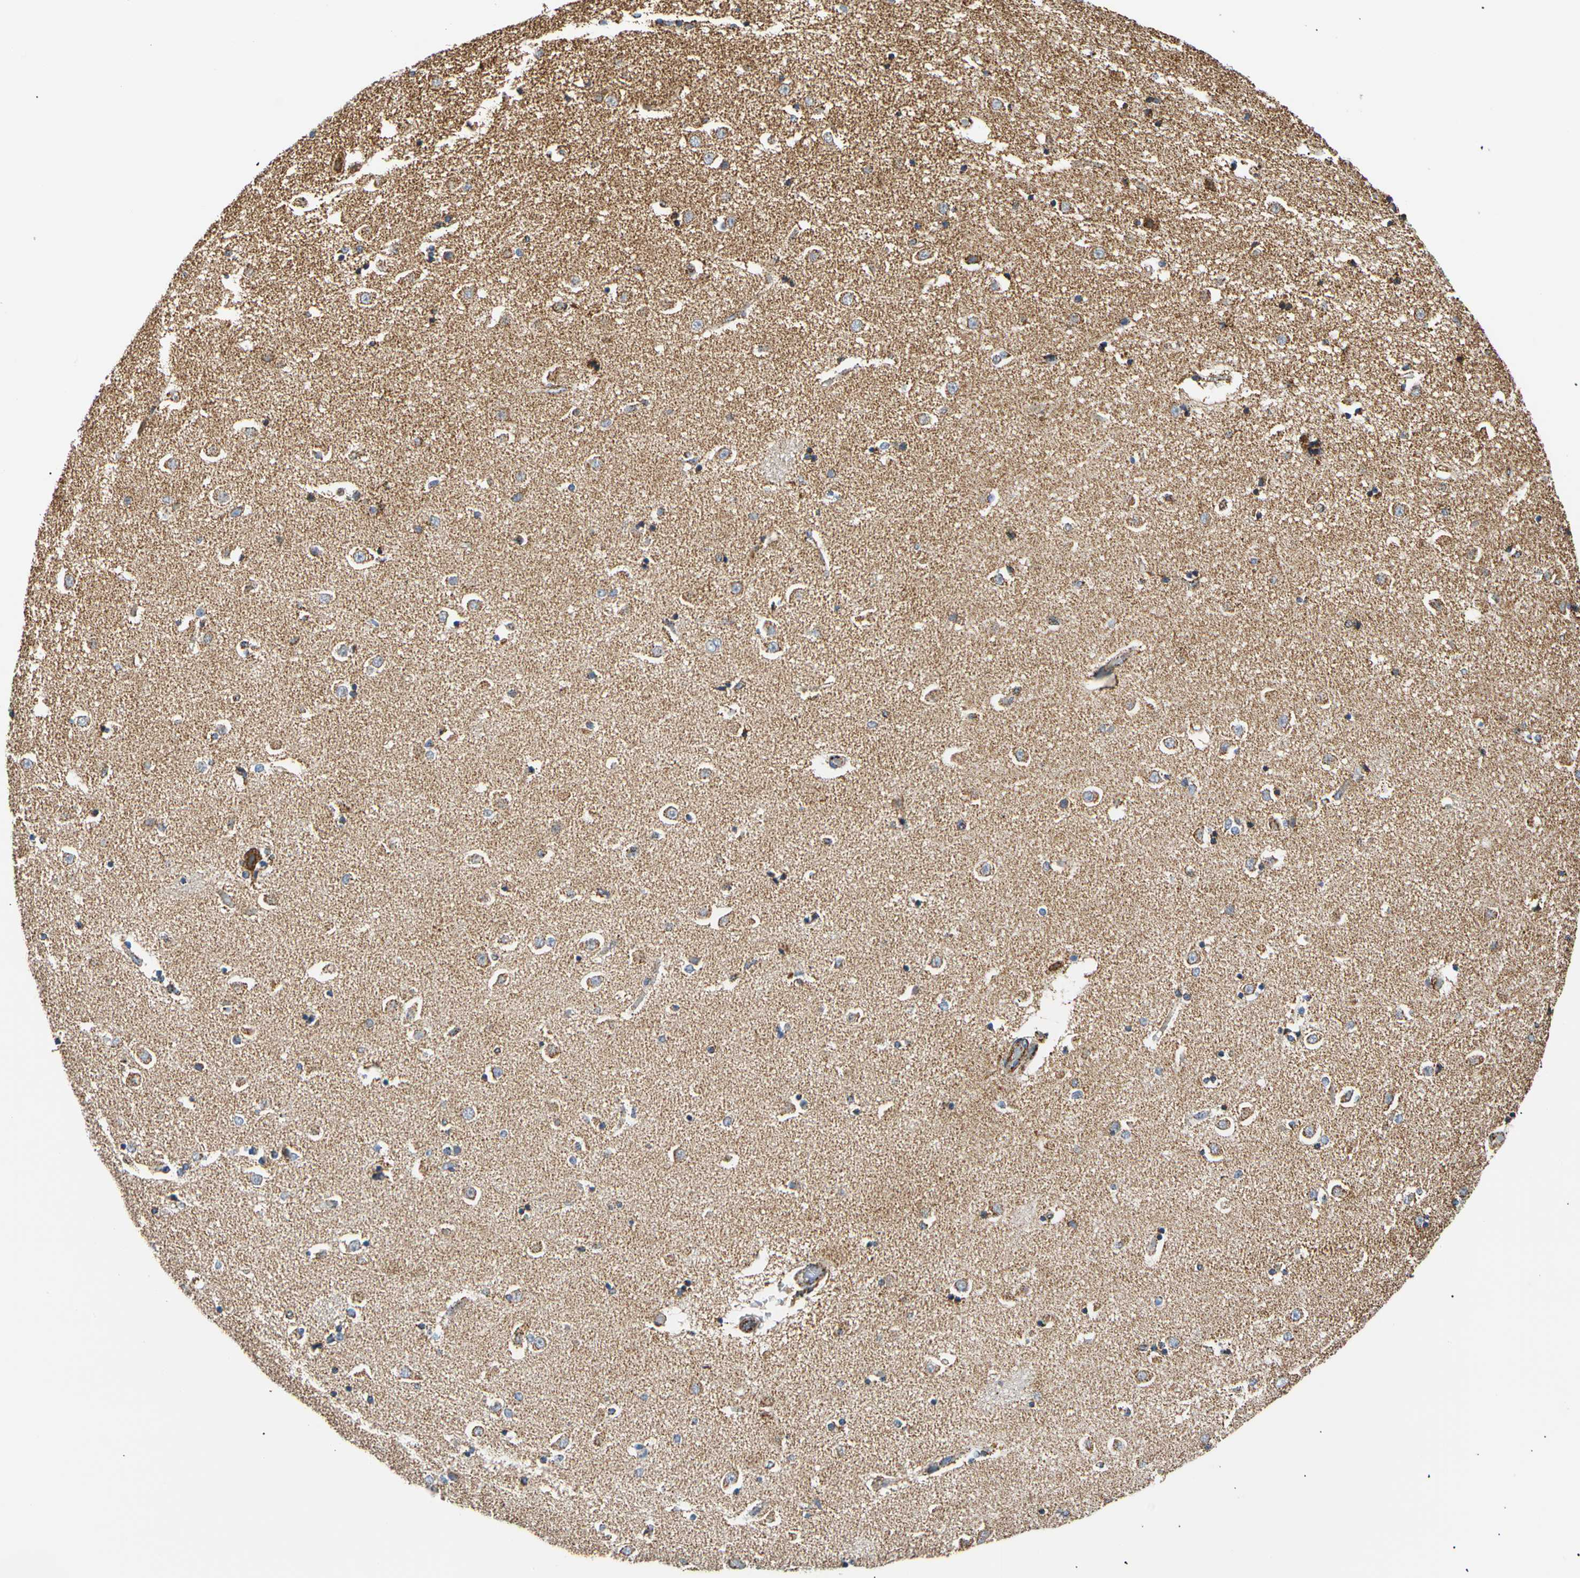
{"staining": {"intensity": "moderate", "quantity": ">75%", "location": "cytoplasmic/membranous"}, "tissue": "caudate", "cell_type": "Glial cells", "image_type": "normal", "snomed": [{"axis": "morphology", "description": "Normal tissue, NOS"}, {"axis": "topography", "description": "Lateral ventricle wall"}], "caption": "Immunohistochemistry (IHC) of normal caudate exhibits medium levels of moderate cytoplasmic/membranous staining in approximately >75% of glial cells.", "gene": "ACAT1", "patient": {"sex": "female", "age": 54}}